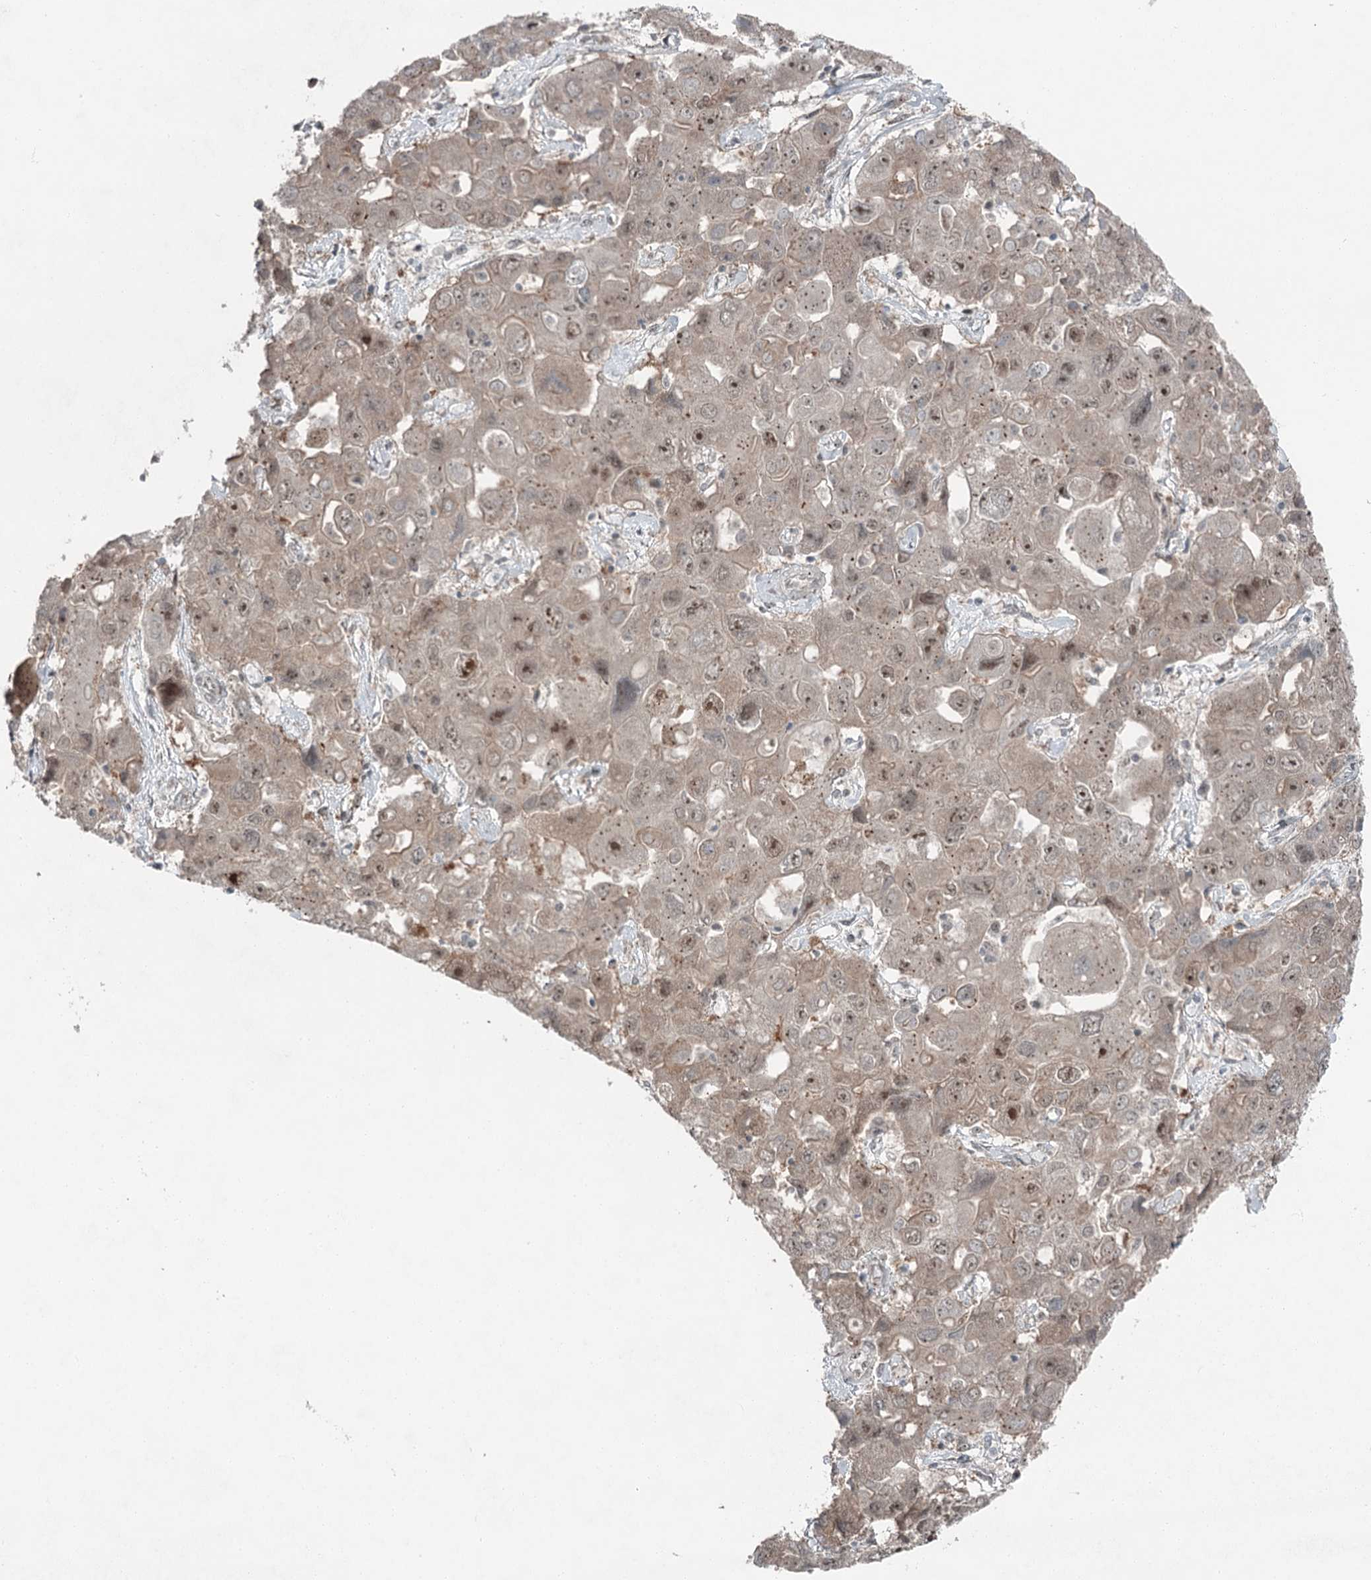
{"staining": {"intensity": "moderate", "quantity": "<25%", "location": "cytoplasmic/membranous,nuclear"}, "tissue": "liver cancer", "cell_type": "Tumor cells", "image_type": "cancer", "snomed": [{"axis": "morphology", "description": "Cholangiocarcinoma"}, {"axis": "topography", "description": "Liver"}], "caption": "Brown immunohistochemical staining in liver cholangiocarcinoma shows moderate cytoplasmic/membranous and nuclear staining in approximately <25% of tumor cells.", "gene": "EXOSC1", "patient": {"sex": "male", "age": 67}}